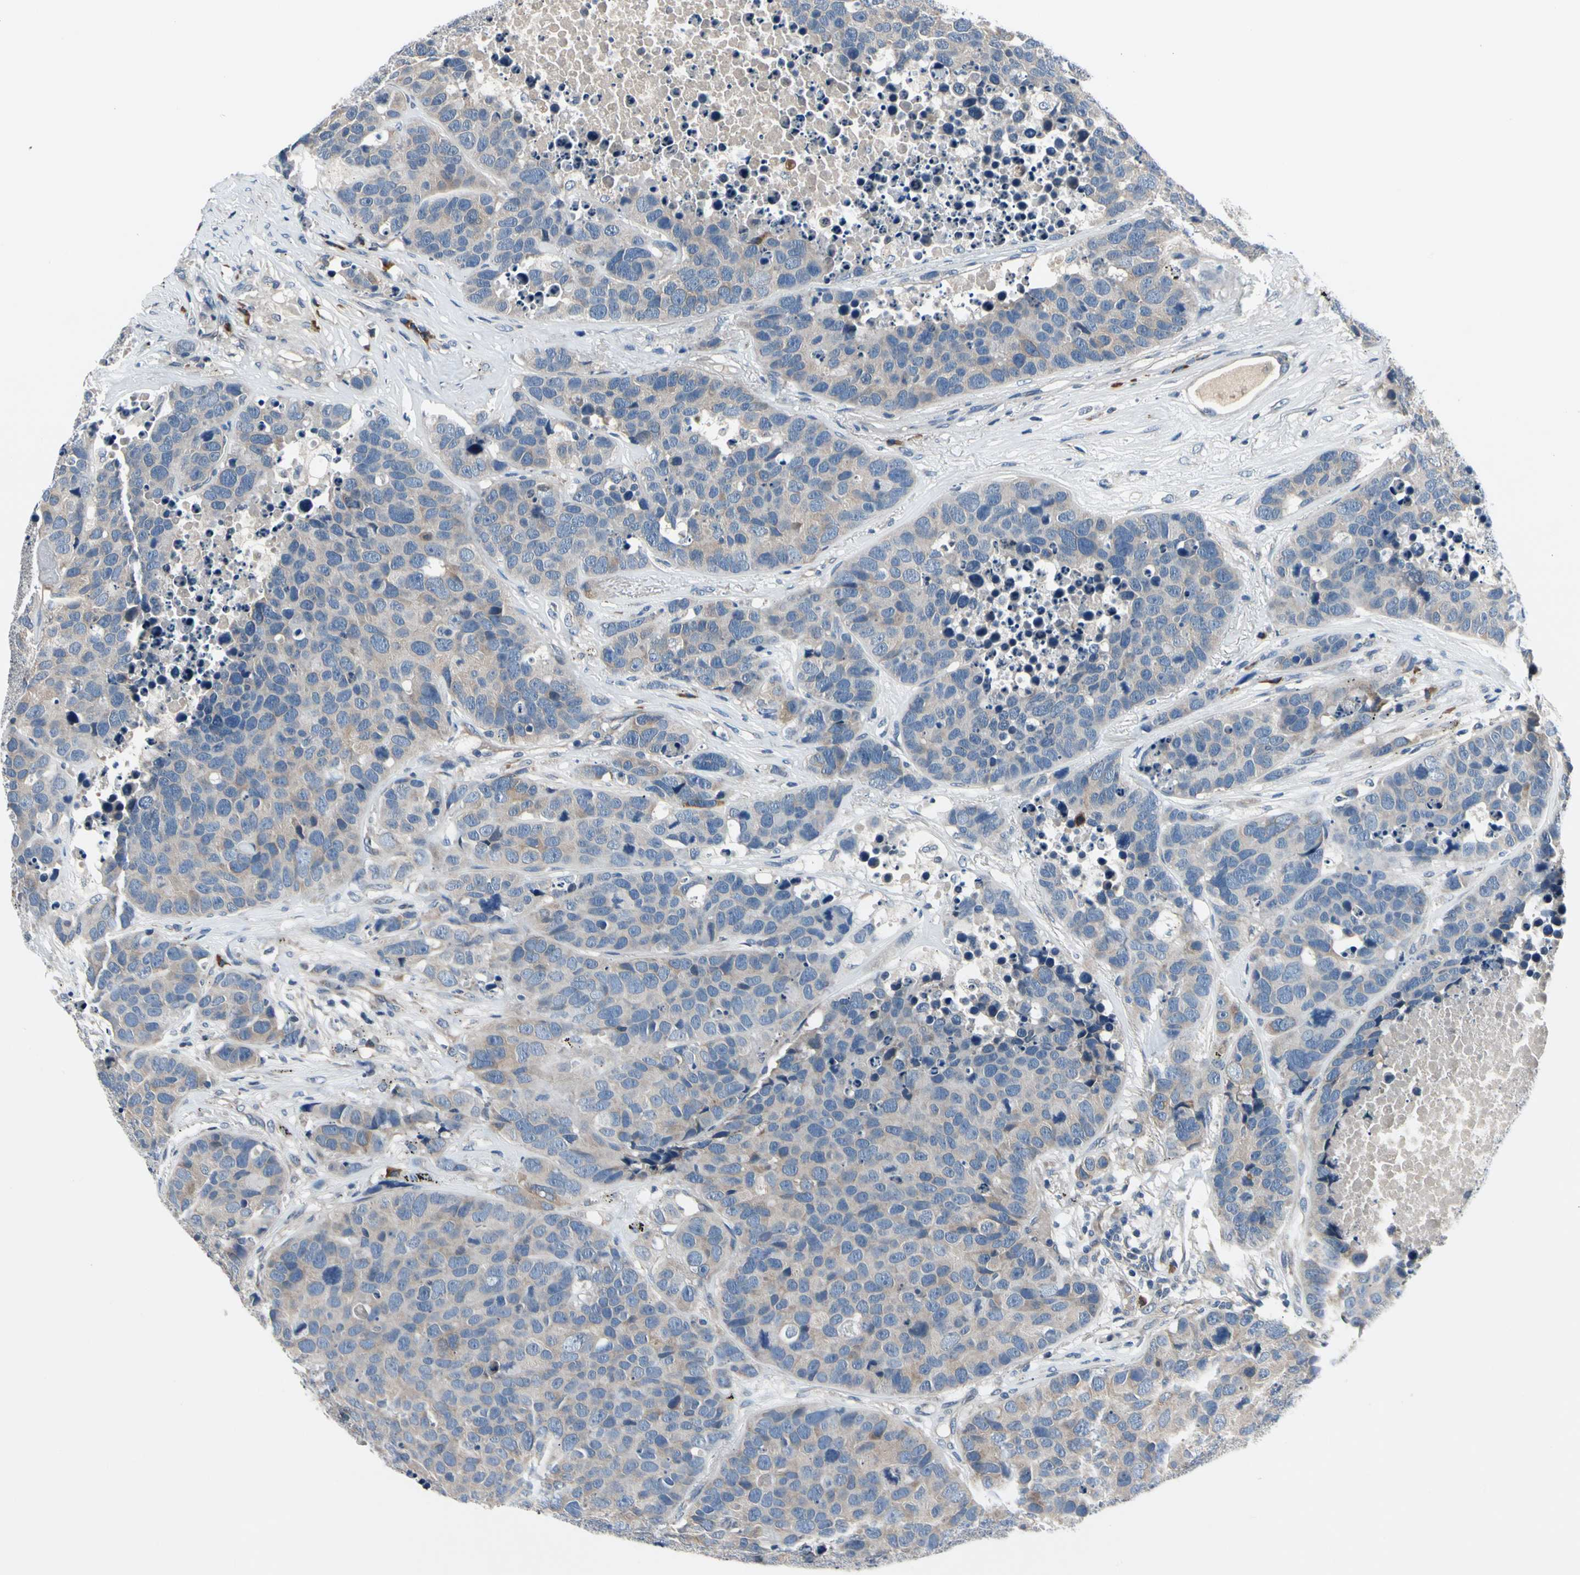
{"staining": {"intensity": "weak", "quantity": "25%-75%", "location": "cytoplasmic/membranous"}, "tissue": "carcinoid", "cell_type": "Tumor cells", "image_type": "cancer", "snomed": [{"axis": "morphology", "description": "Carcinoid, malignant, NOS"}, {"axis": "topography", "description": "Lung"}], "caption": "The image demonstrates staining of carcinoid, revealing weak cytoplasmic/membranous protein expression (brown color) within tumor cells.", "gene": "SELENOK", "patient": {"sex": "male", "age": 60}}